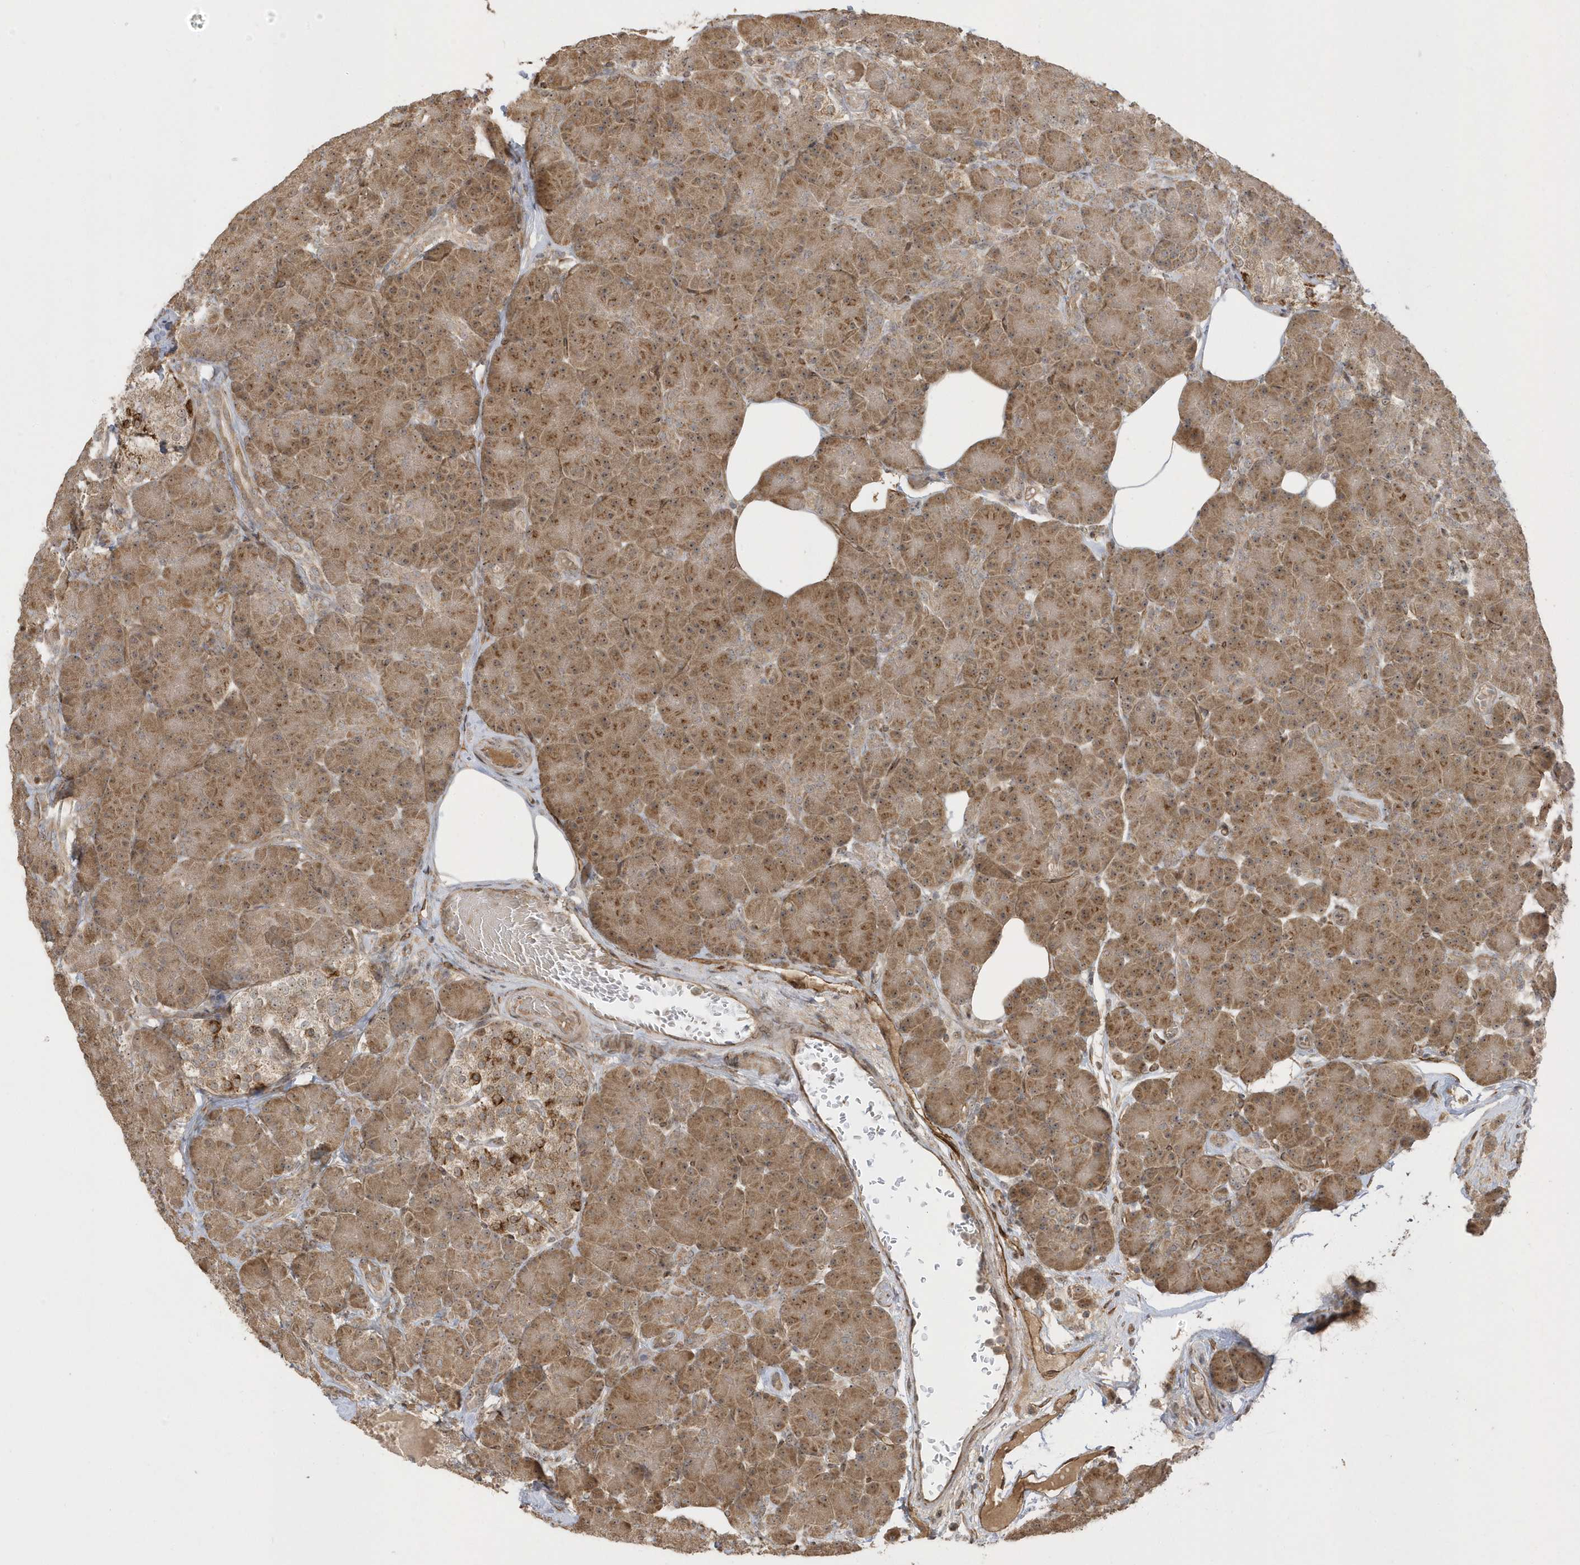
{"staining": {"intensity": "moderate", "quantity": ">75%", "location": "cytoplasmic/membranous,nuclear"}, "tissue": "pancreas", "cell_type": "Exocrine glandular cells", "image_type": "normal", "snomed": [{"axis": "morphology", "description": "Normal tissue, NOS"}, {"axis": "topography", "description": "Pancreas"}], "caption": "Approximately >75% of exocrine glandular cells in unremarkable pancreas show moderate cytoplasmic/membranous,nuclear protein expression as visualized by brown immunohistochemical staining.", "gene": "ECM2", "patient": {"sex": "female", "age": 43}}